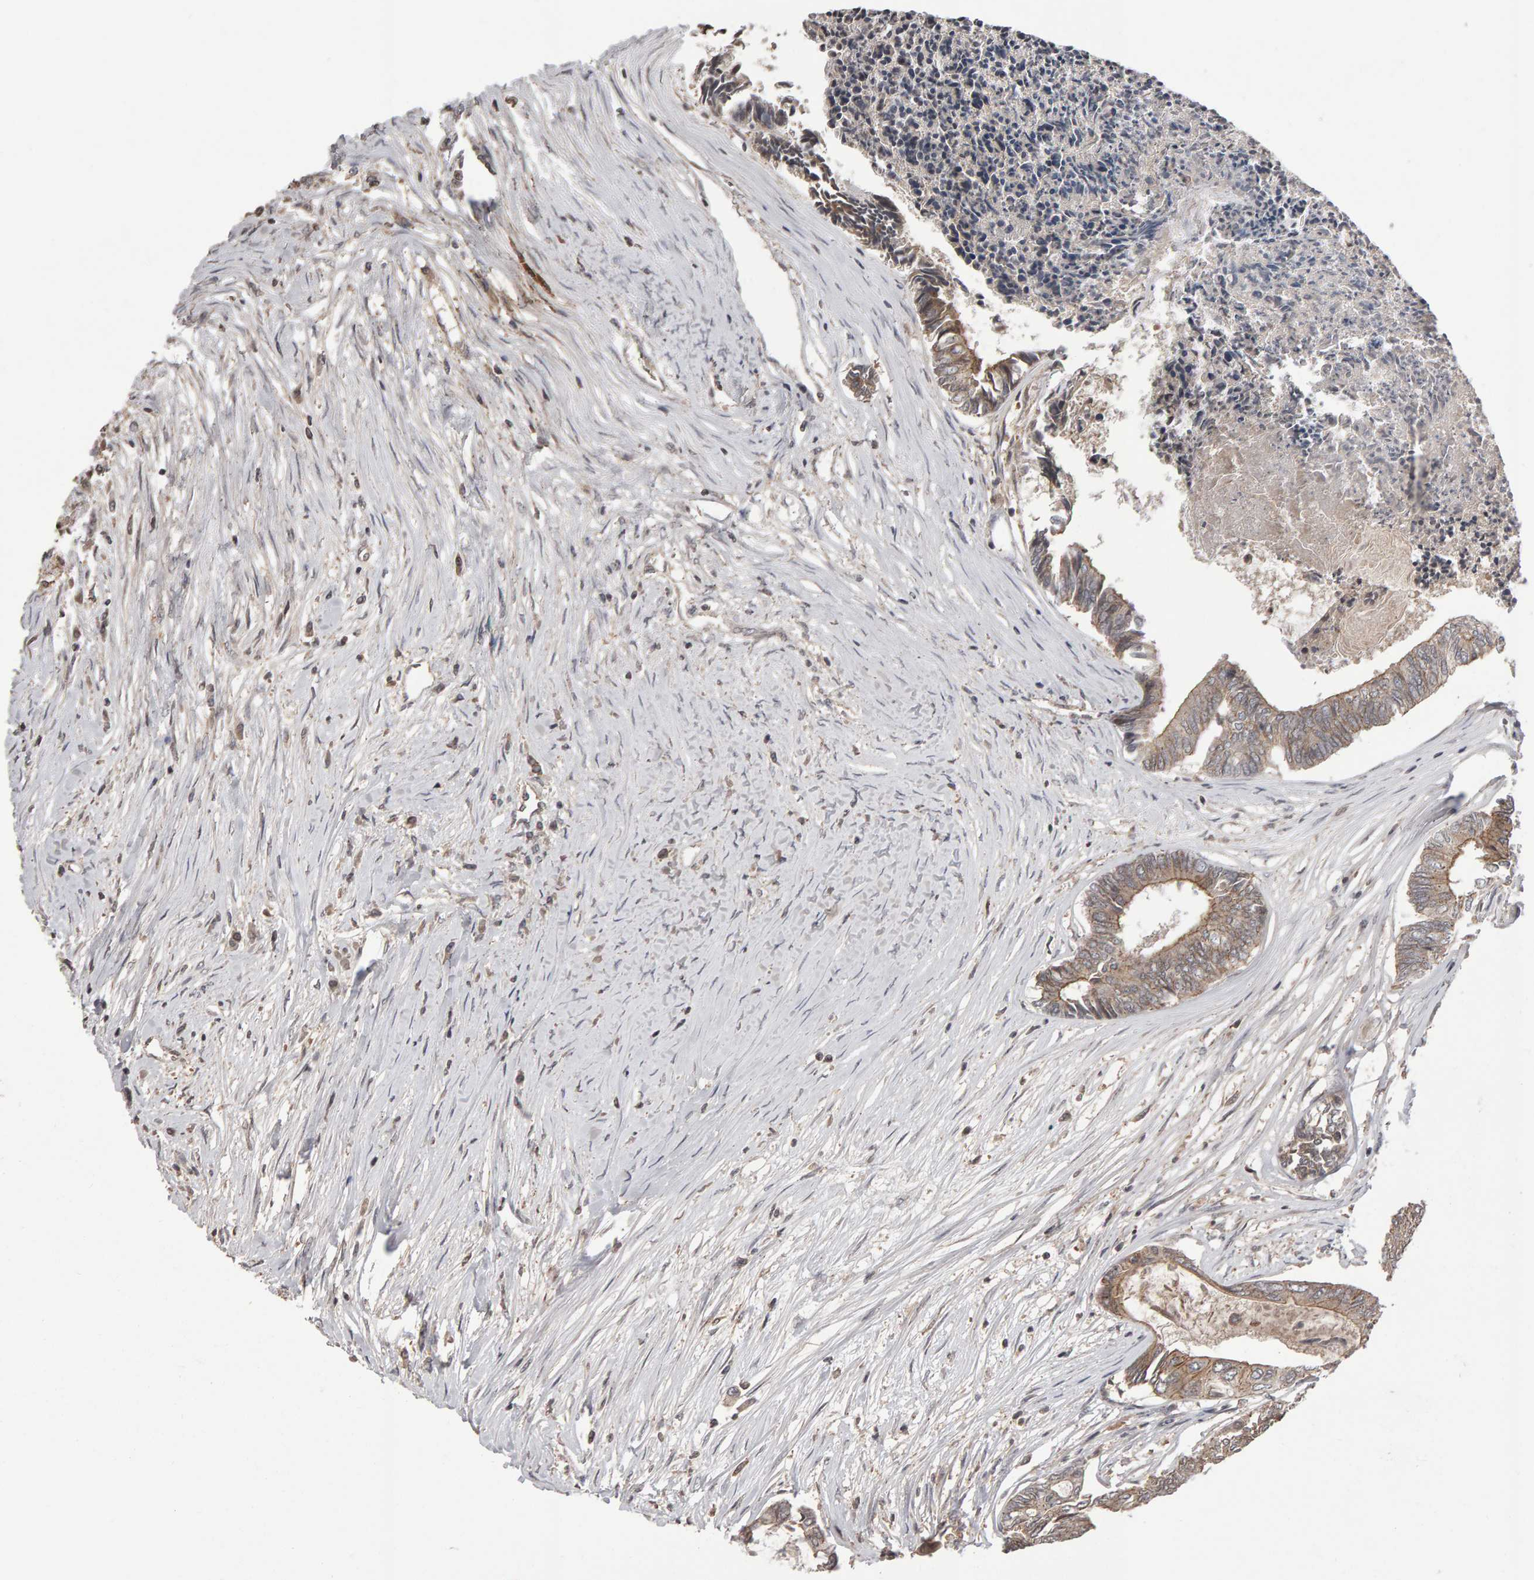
{"staining": {"intensity": "weak", "quantity": ">75%", "location": "cytoplasmic/membranous"}, "tissue": "colorectal cancer", "cell_type": "Tumor cells", "image_type": "cancer", "snomed": [{"axis": "morphology", "description": "Adenocarcinoma, NOS"}, {"axis": "topography", "description": "Rectum"}], "caption": "Protein expression analysis of human colorectal adenocarcinoma reveals weak cytoplasmic/membranous staining in about >75% of tumor cells.", "gene": "SCRIB", "patient": {"sex": "male", "age": 63}}